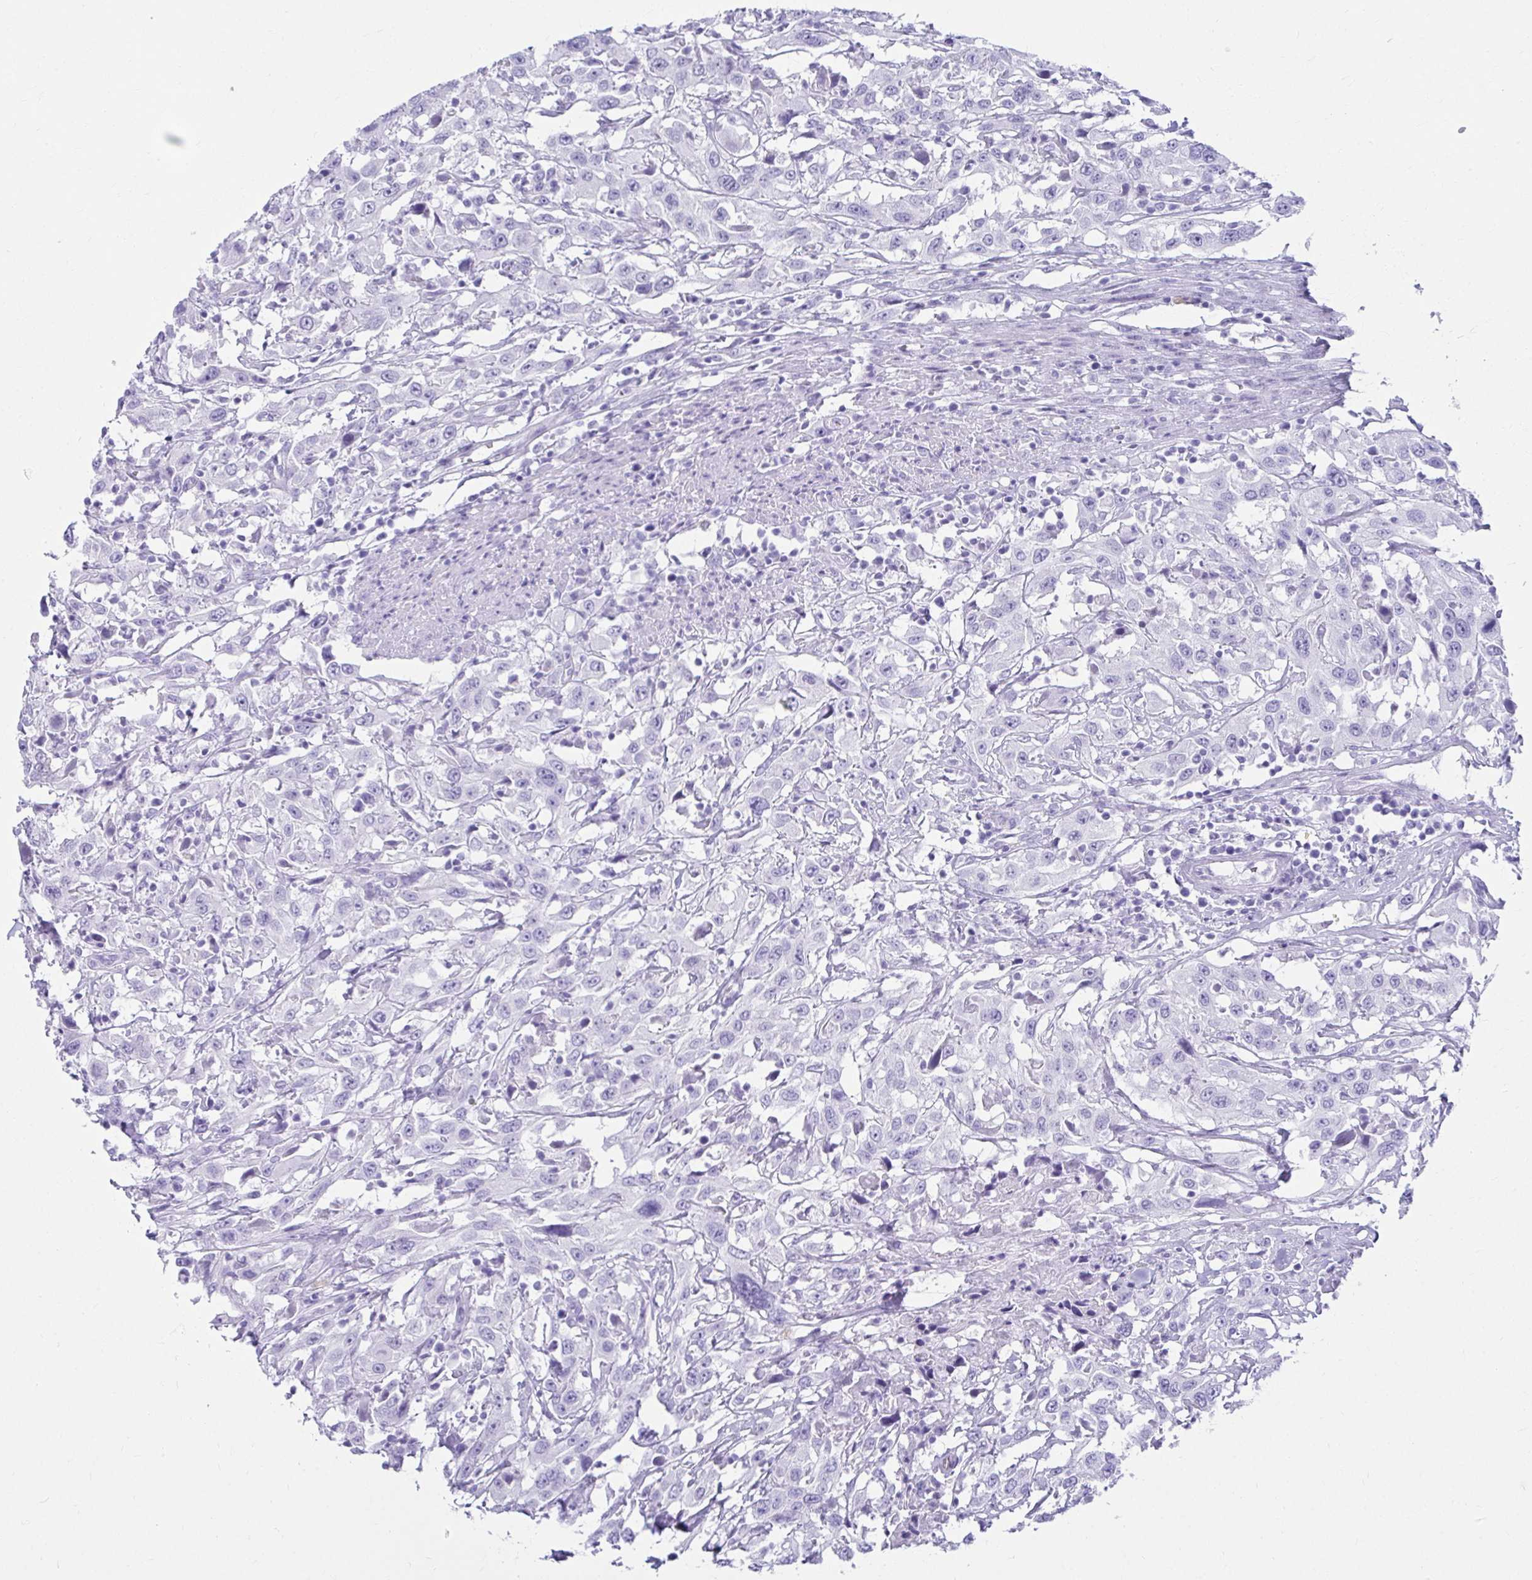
{"staining": {"intensity": "negative", "quantity": "none", "location": "none"}, "tissue": "urothelial cancer", "cell_type": "Tumor cells", "image_type": "cancer", "snomed": [{"axis": "morphology", "description": "Urothelial carcinoma, High grade"}, {"axis": "topography", "description": "Urinary bladder"}], "caption": "Immunohistochemistry (IHC) micrograph of neoplastic tissue: human high-grade urothelial carcinoma stained with DAB (3,3'-diaminobenzidine) demonstrates no significant protein expression in tumor cells.", "gene": "ATP4B", "patient": {"sex": "male", "age": 61}}